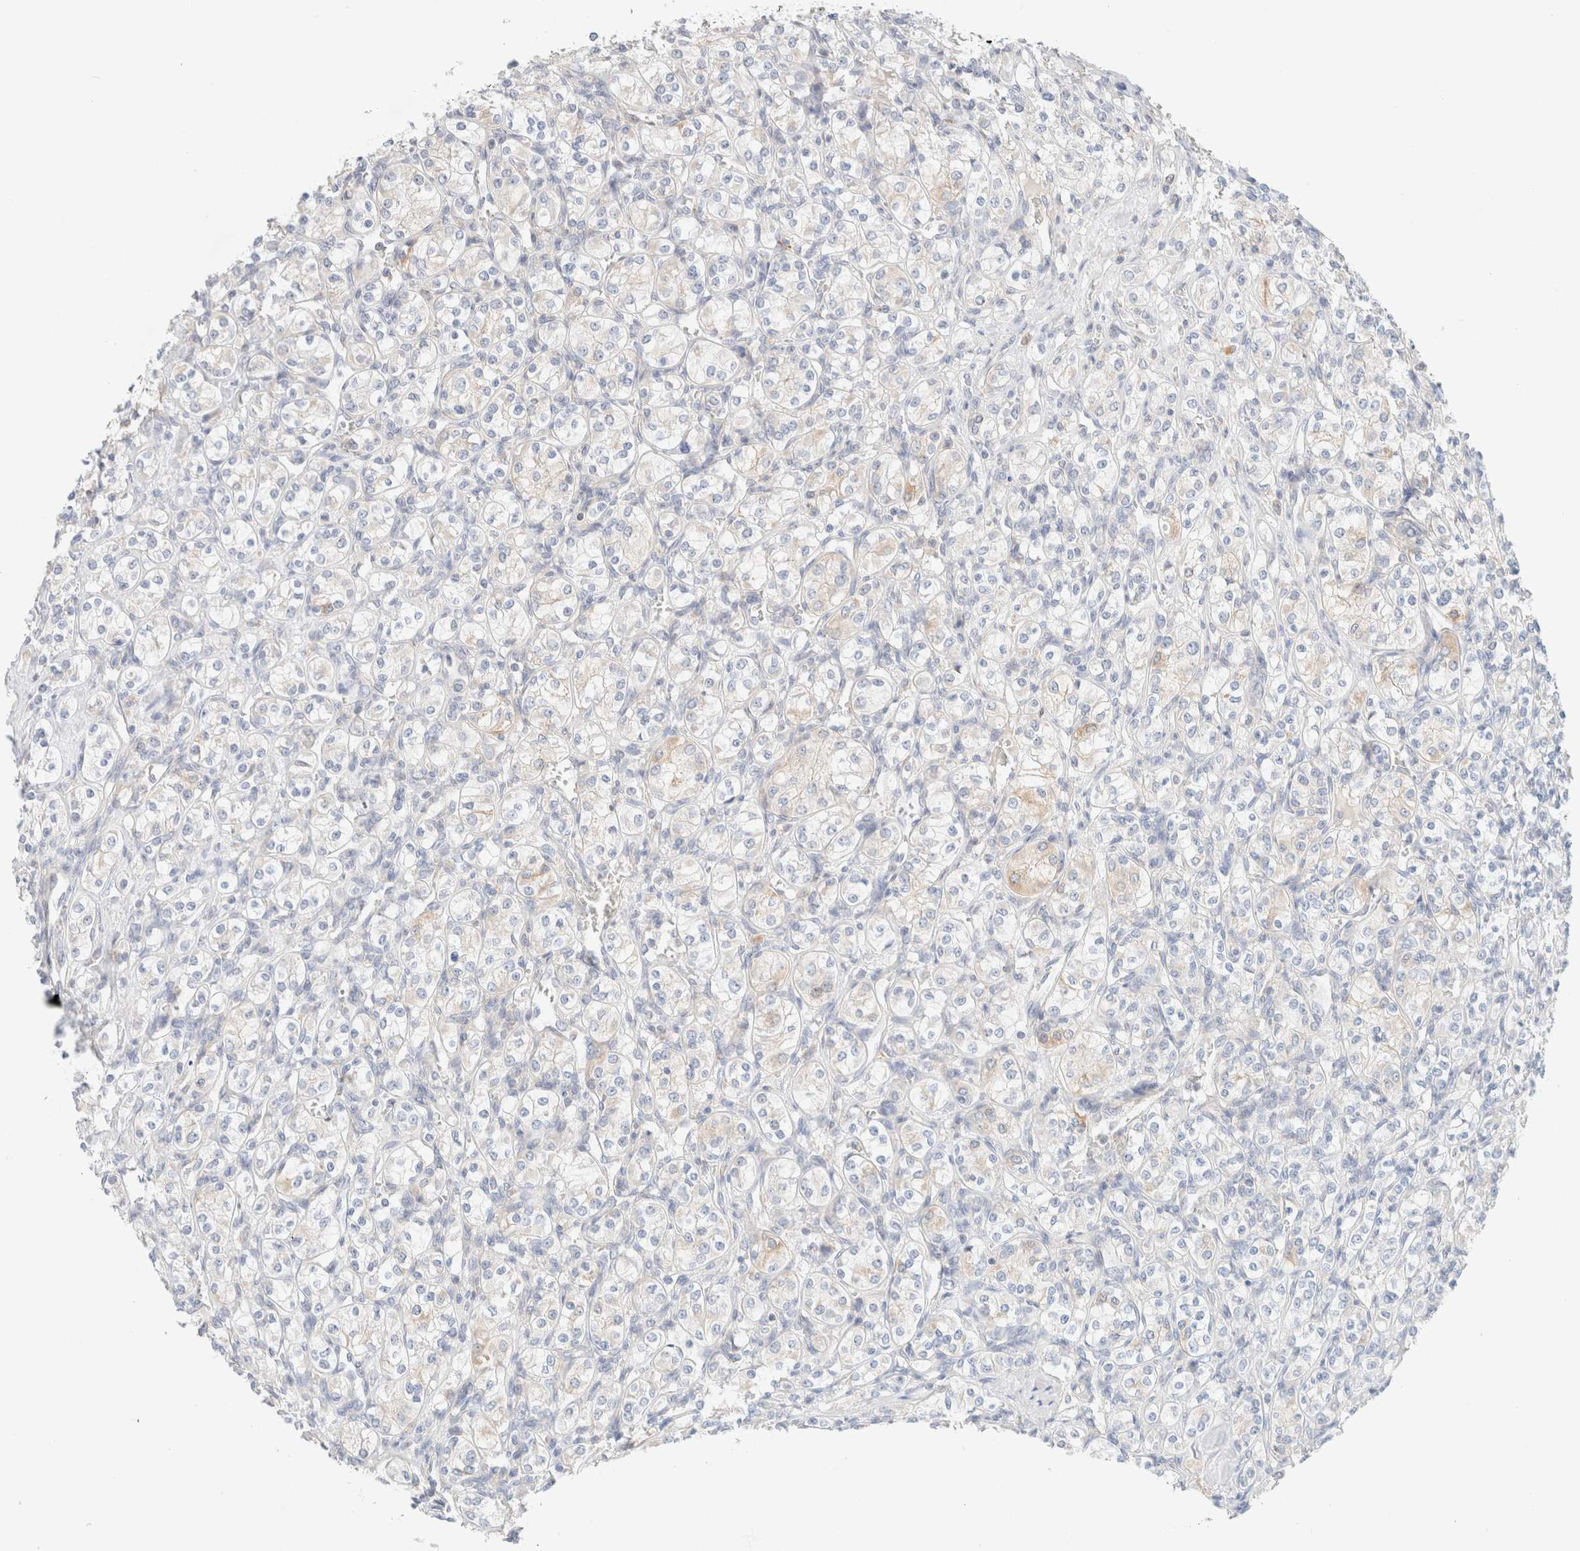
{"staining": {"intensity": "negative", "quantity": "none", "location": "none"}, "tissue": "renal cancer", "cell_type": "Tumor cells", "image_type": "cancer", "snomed": [{"axis": "morphology", "description": "Adenocarcinoma, NOS"}, {"axis": "topography", "description": "Kidney"}], "caption": "DAB immunohistochemical staining of human renal adenocarcinoma reveals no significant expression in tumor cells.", "gene": "SARM1", "patient": {"sex": "male", "age": 77}}